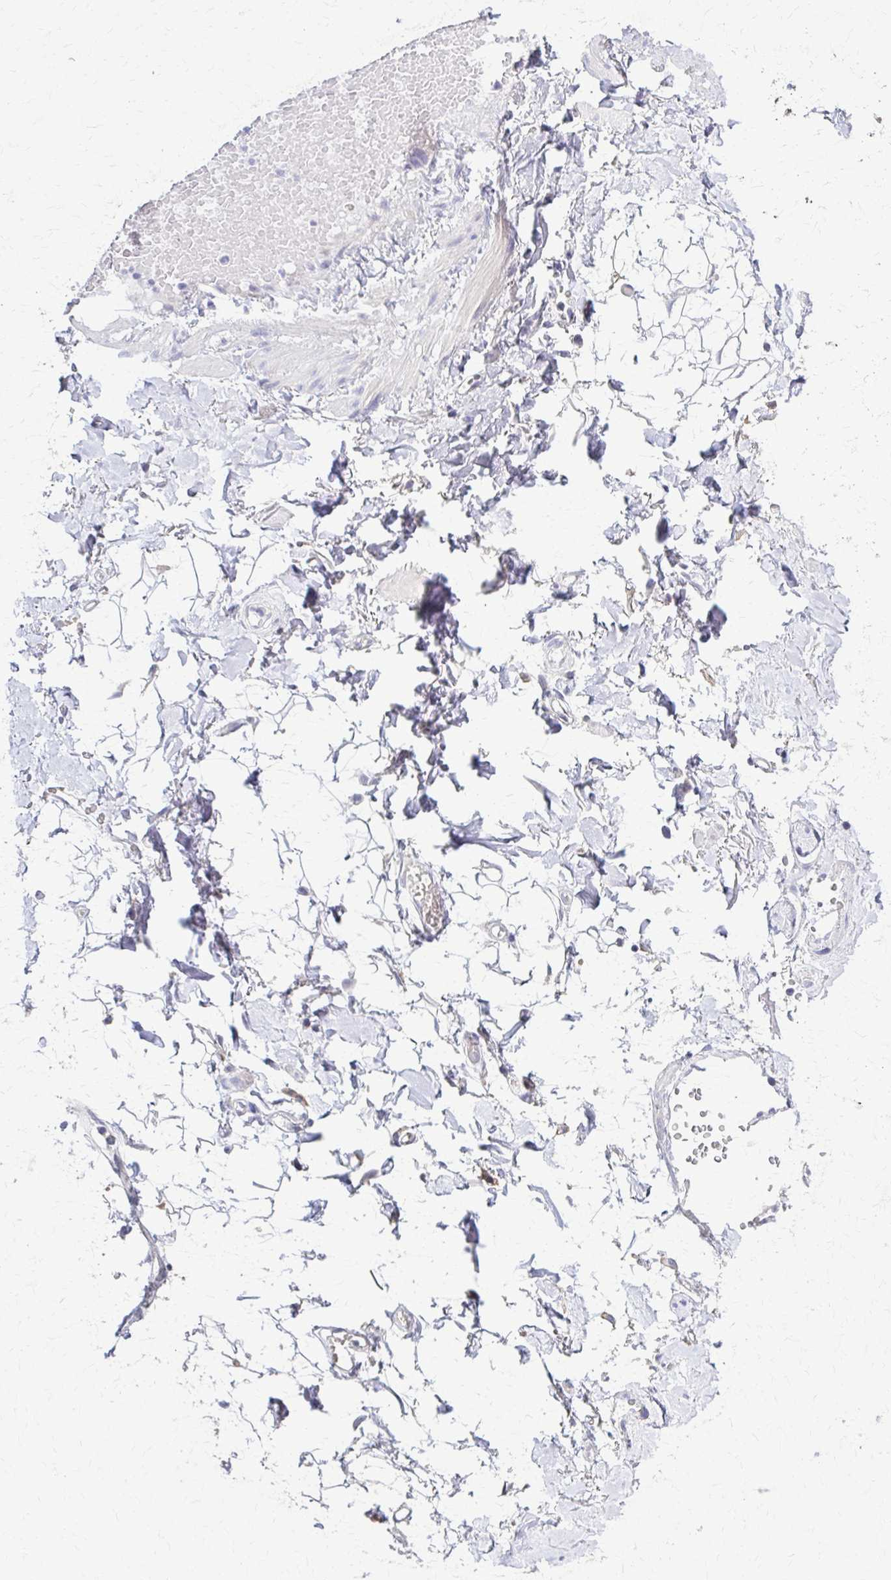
{"staining": {"intensity": "negative", "quantity": "none", "location": "none"}, "tissue": "adipose tissue", "cell_type": "Adipocytes", "image_type": "normal", "snomed": [{"axis": "morphology", "description": "Normal tissue, NOS"}, {"axis": "topography", "description": "Anal"}, {"axis": "topography", "description": "Peripheral nerve tissue"}], "caption": "DAB (3,3'-diaminobenzidine) immunohistochemical staining of unremarkable human adipose tissue reveals no significant positivity in adipocytes.", "gene": "RHOBTB2", "patient": {"sex": "male", "age": 78}}